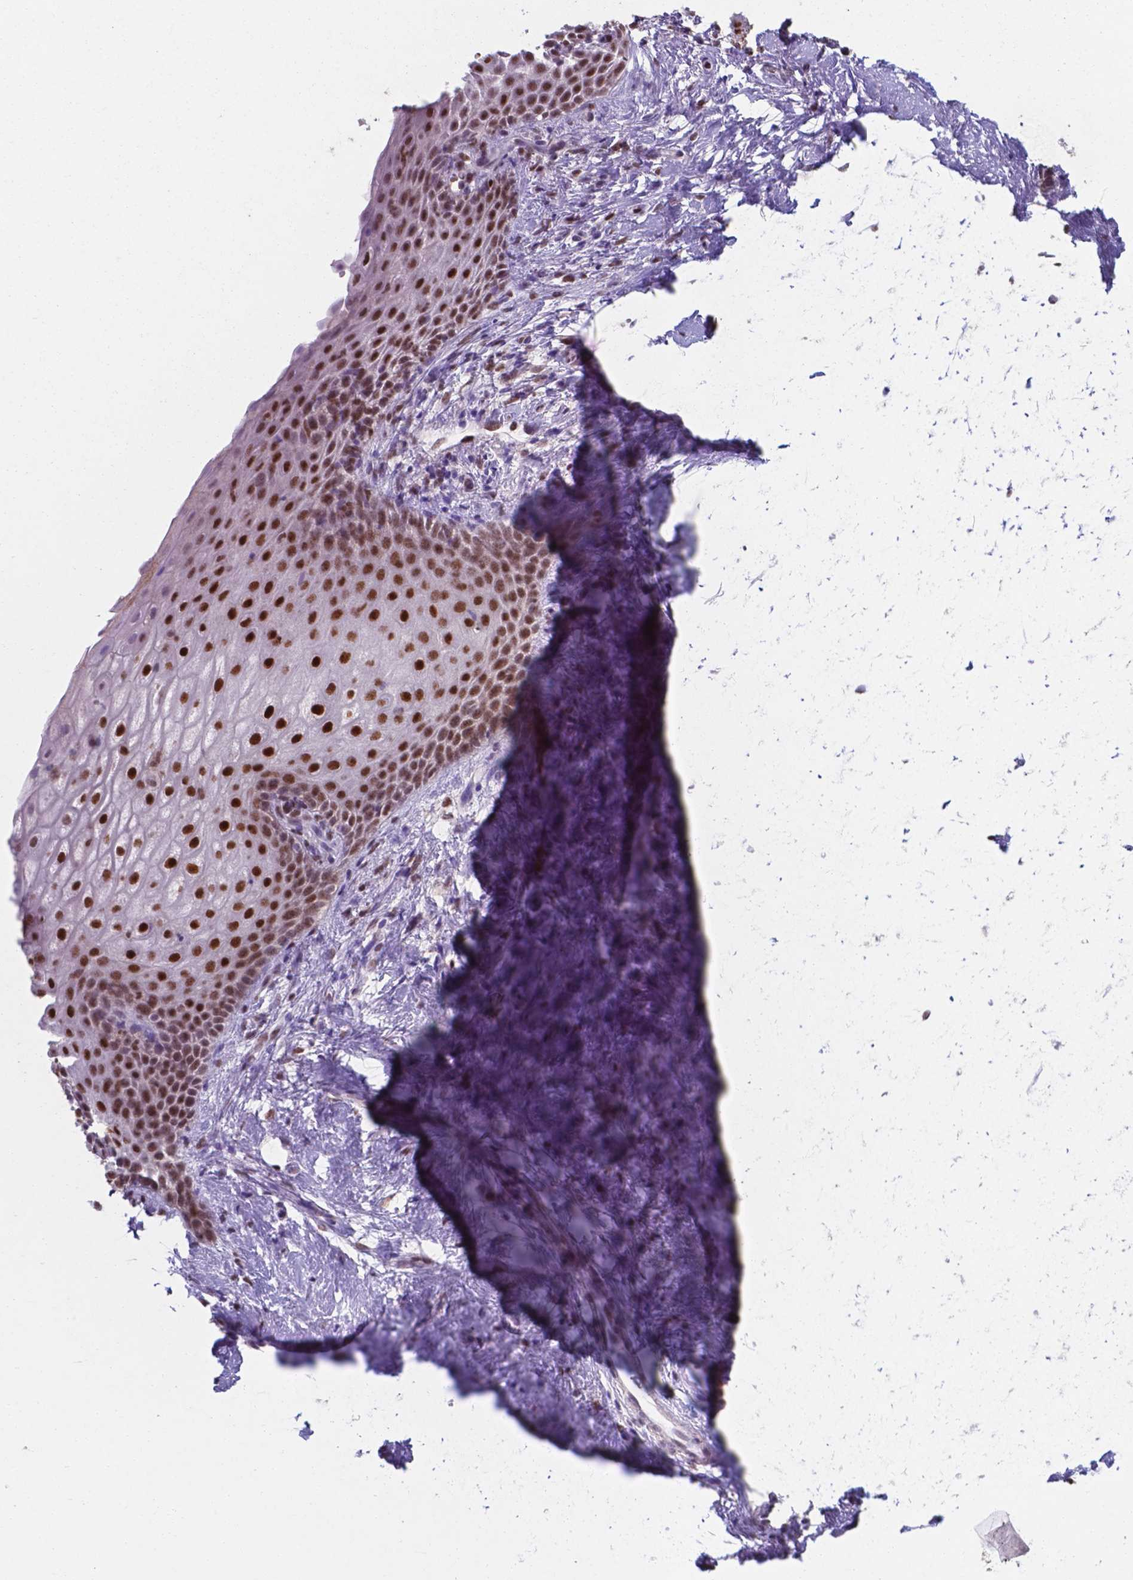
{"staining": {"intensity": "strong", "quantity": ">75%", "location": "nuclear"}, "tissue": "skin", "cell_type": "Epidermal cells", "image_type": "normal", "snomed": [{"axis": "morphology", "description": "Normal tissue, NOS"}, {"axis": "topography", "description": "Anal"}], "caption": "Strong nuclear positivity is seen in about >75% of epidermal cells in benign skin.", "gene": "UBE2E2", "patient": {"sex": "female", "age": 46}}